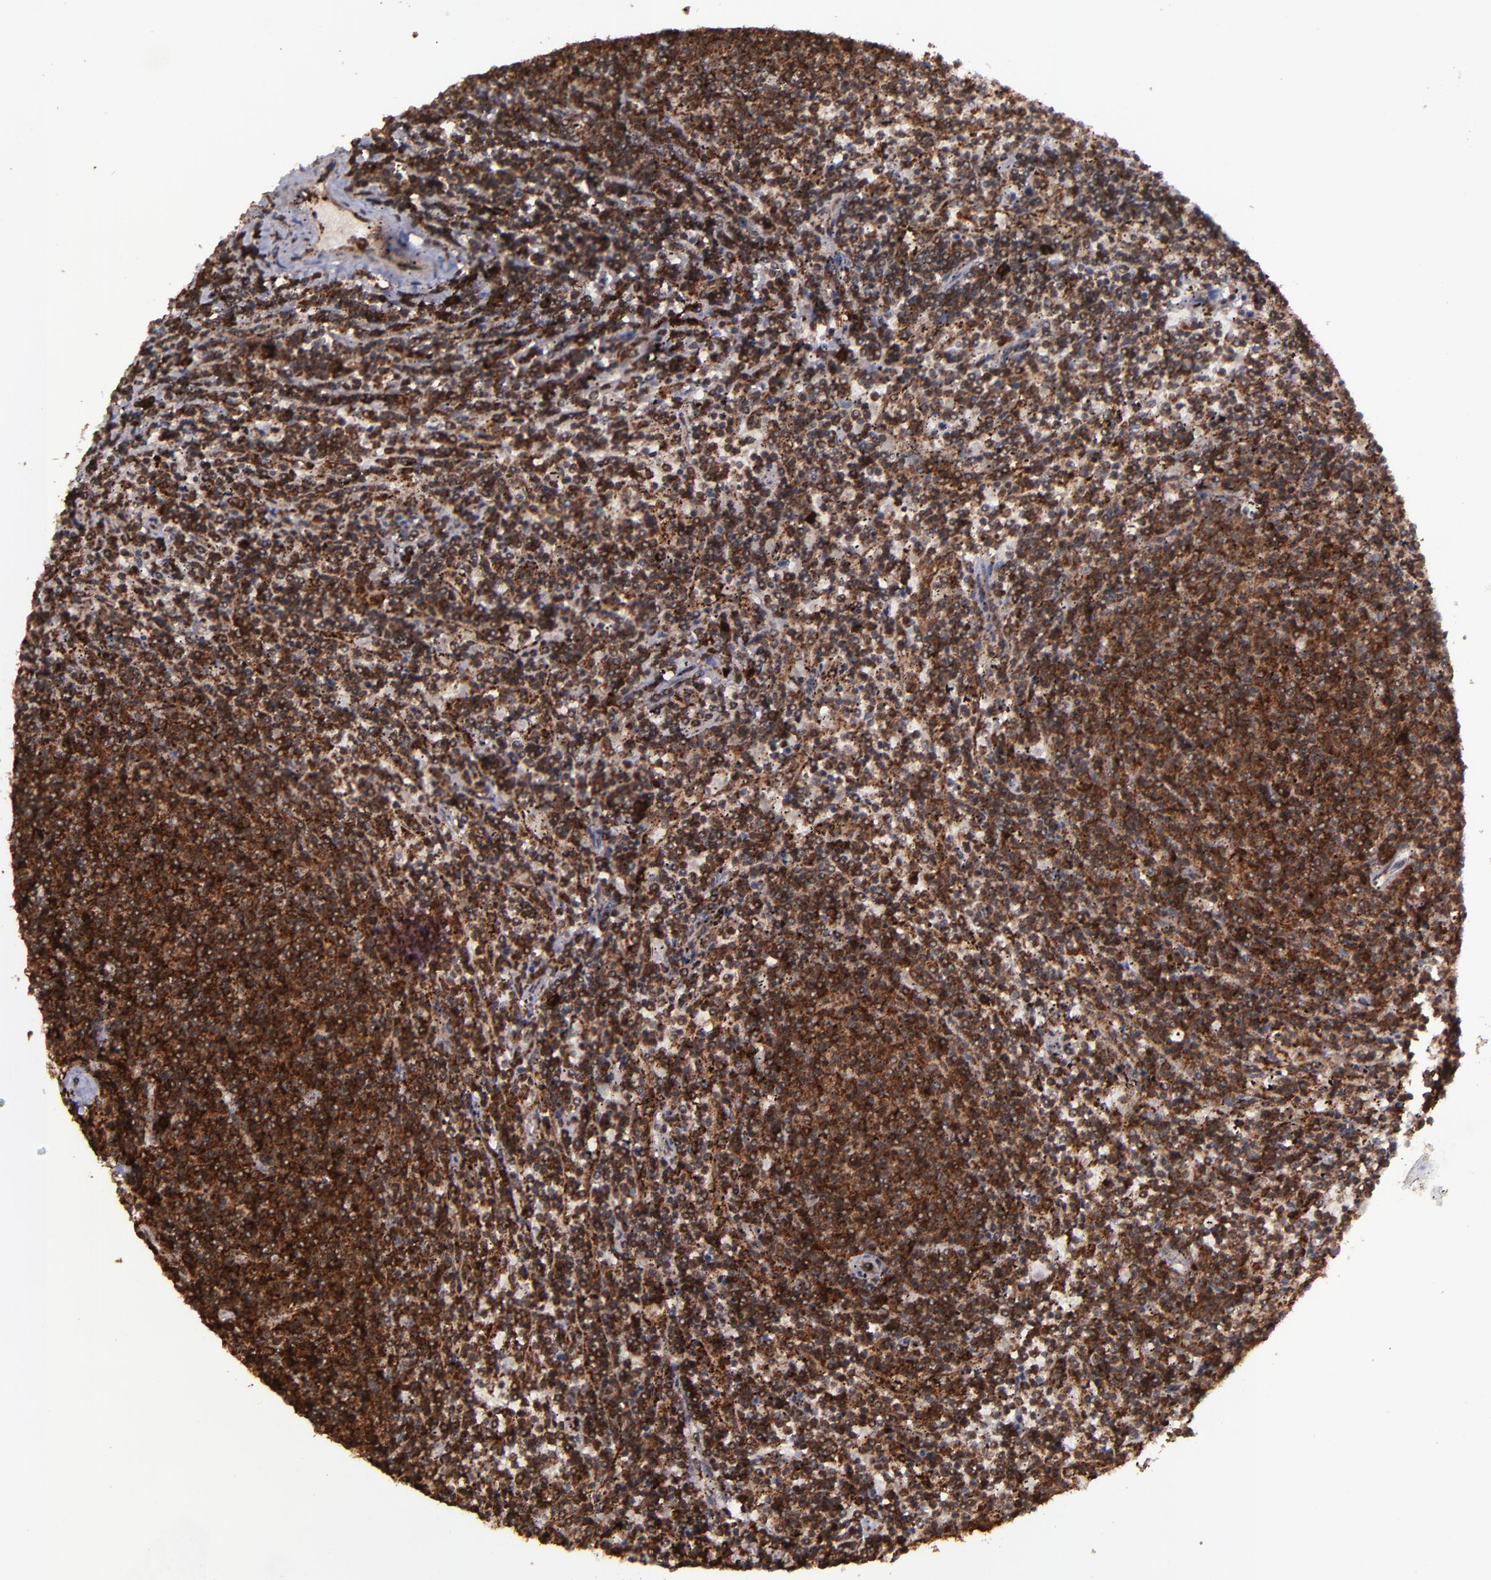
{"staining": {"intensity": "strong", "quantity": ">75%", "location": "cytoplasmic/membranous,nuclear"}, "tissue": "lymphoma", "cell_type": "Tumor cells", "image_type": "cancer", "snomed": [{"axis": "morphology", "description": "Malignant lymphoma, non-Hodgkin's type, Low grade"}, {"axis": "topography", "description": "Spleen"}], "caption": "IHC image of neoplastic tissue: low-grade malignant lymphoma, non-Hodgkin's type stained using immunohistochemistry reveals high levels of strong protein expression localized specifically in the cytoplasmic/membranous and nuclear of tumor cells, appearing as a cytoplasmic/membranous and nuclear brown color.", "gene": "EIF4ENIF1", "patient": {"sex": "female", "age": 50}}